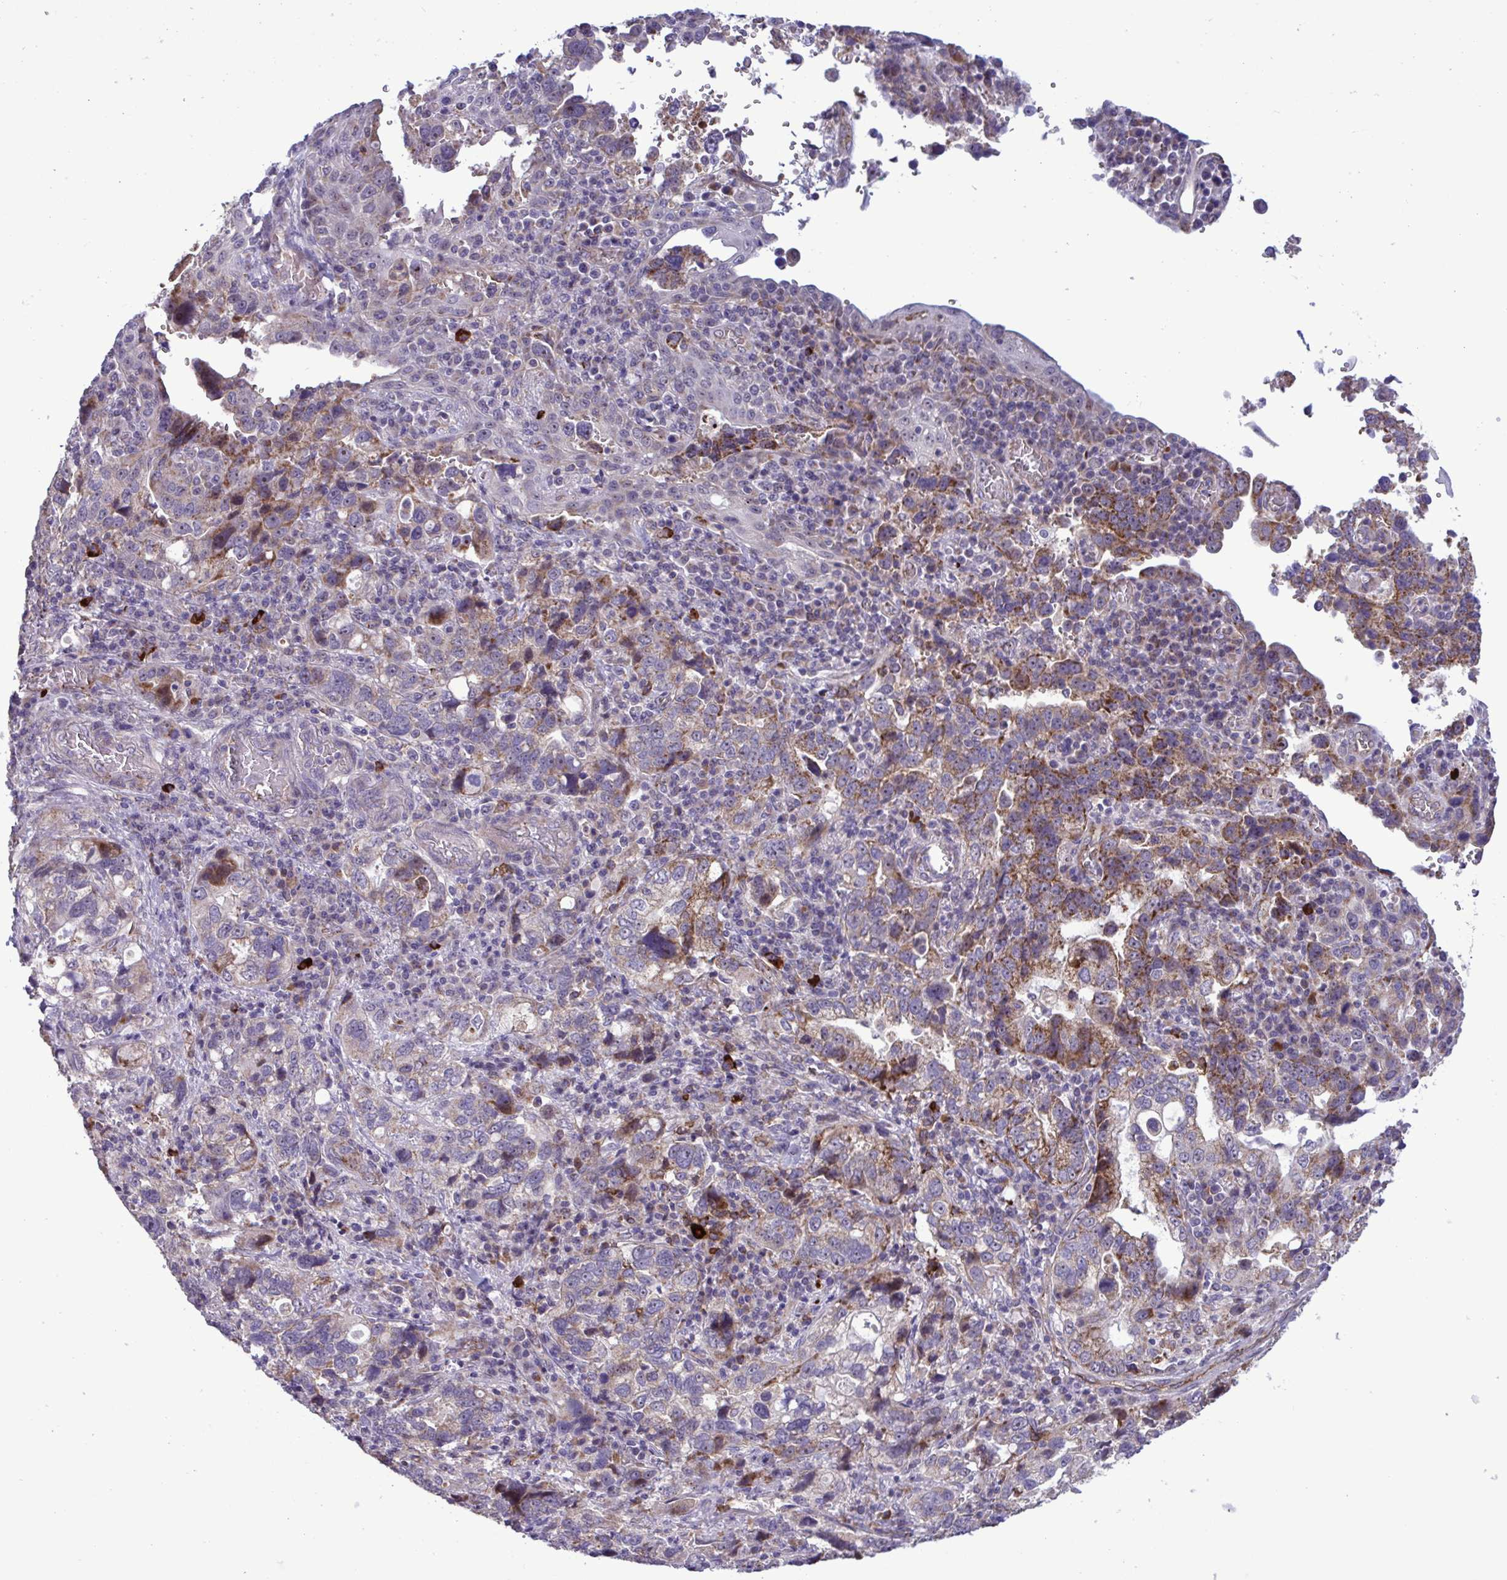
{"staining": {"intensity": "moderate", "quantity": "25%-75%", "location": "cytoplasmic/membranous"}, "tissue": "stomach cancer", "cell_type": "Tumor cells", "image_type": "cancer", "snomed": [{"axis": "morphology", "description": "Adenocarcinoma, NOS"}, {"axis": "topography", "description": "Stomach, upper"}], "caption": "A histopathology image of human stomach adenocarcinoma stained for a protein shows moderate cytoplasmic/membranous brown staining in tumor cells.", "gene": "CD101", "patient": {"sex": "female", "age": 81}}